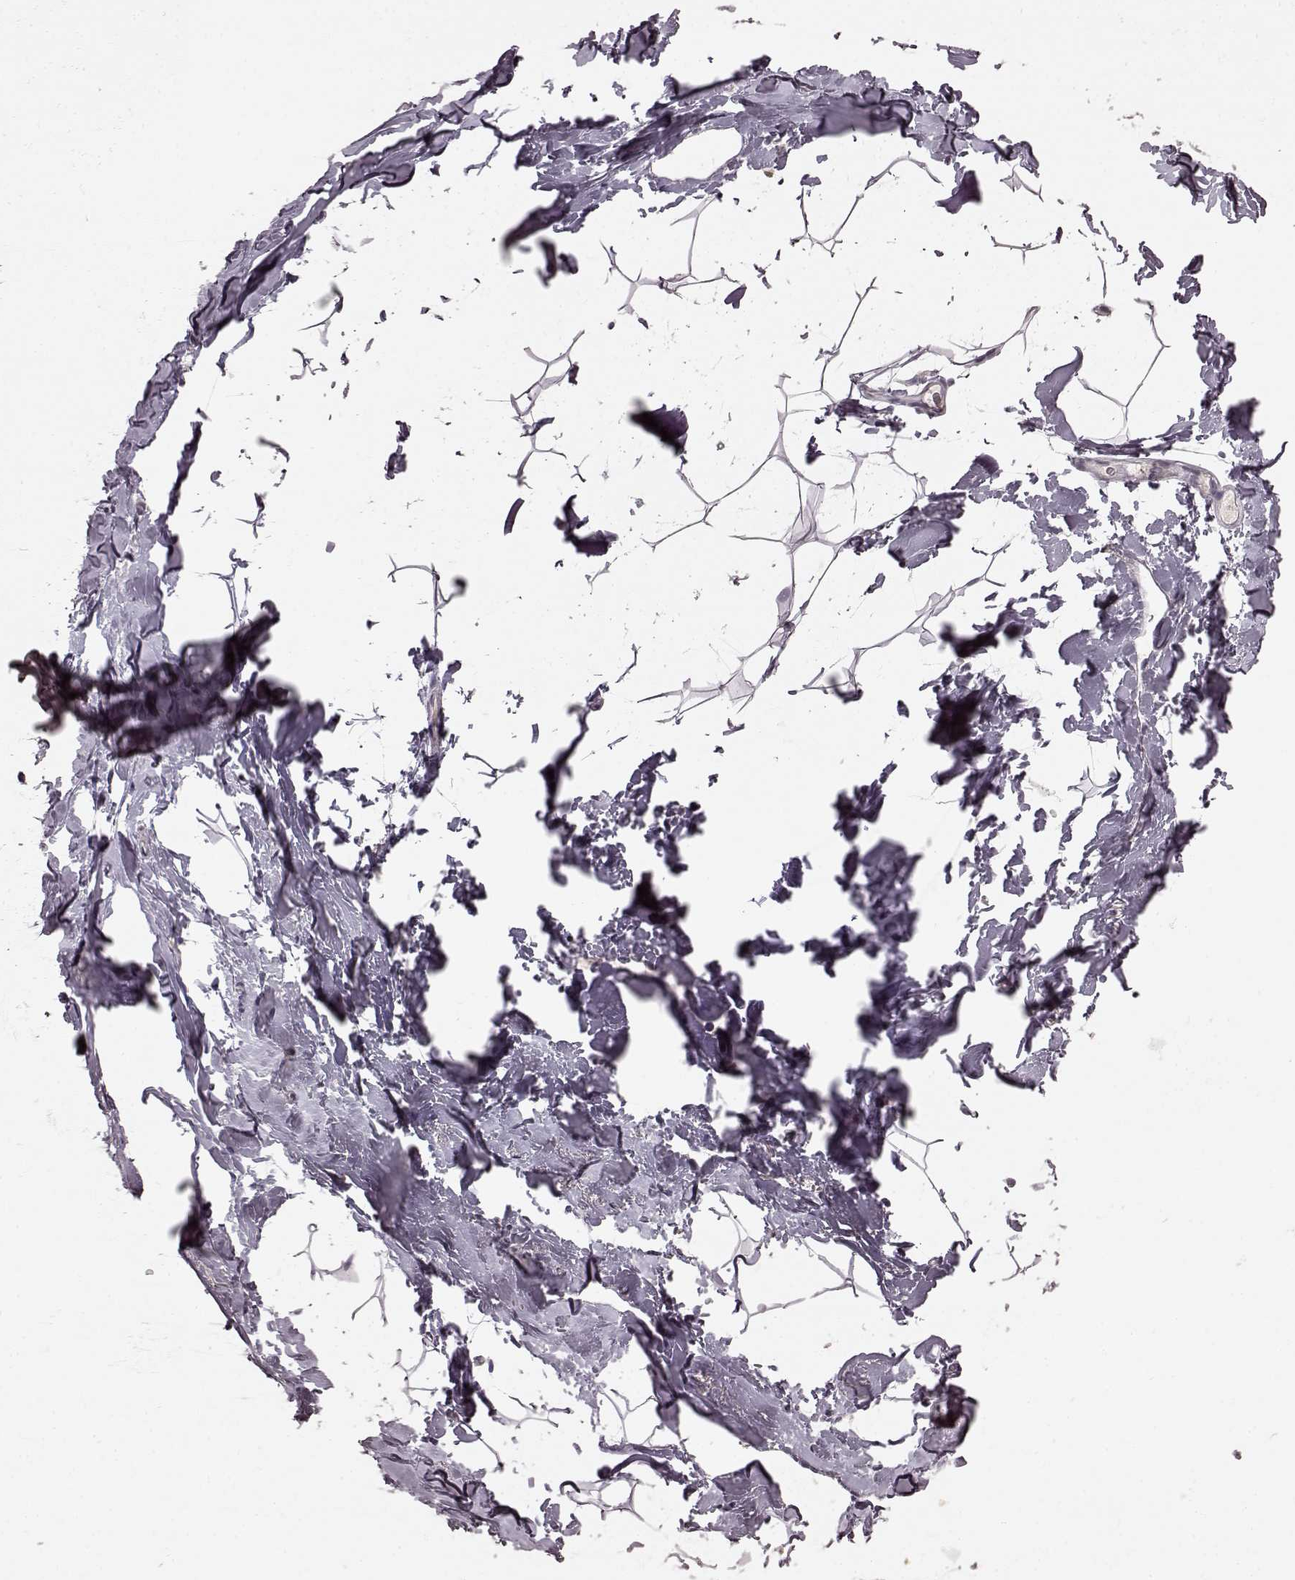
{"staining": {"intensity": "negative", "quantity": "none", "location": "none"}, "tissue": "breast", "cell_type": "Adipocytes", "image_type": "normal", "snomed": [{"axis": "morphology", "description": "Normal tissue, NOS"}, {"axis": "topography", "description": "Breast"}], "caption": "Micrograph shows no protein staining in adipocytes of normal breast. (IHC, brightfield microscopy, high magnification).", "gene": "CCNA2", "patient": {"sex": "female", "age": 32}}